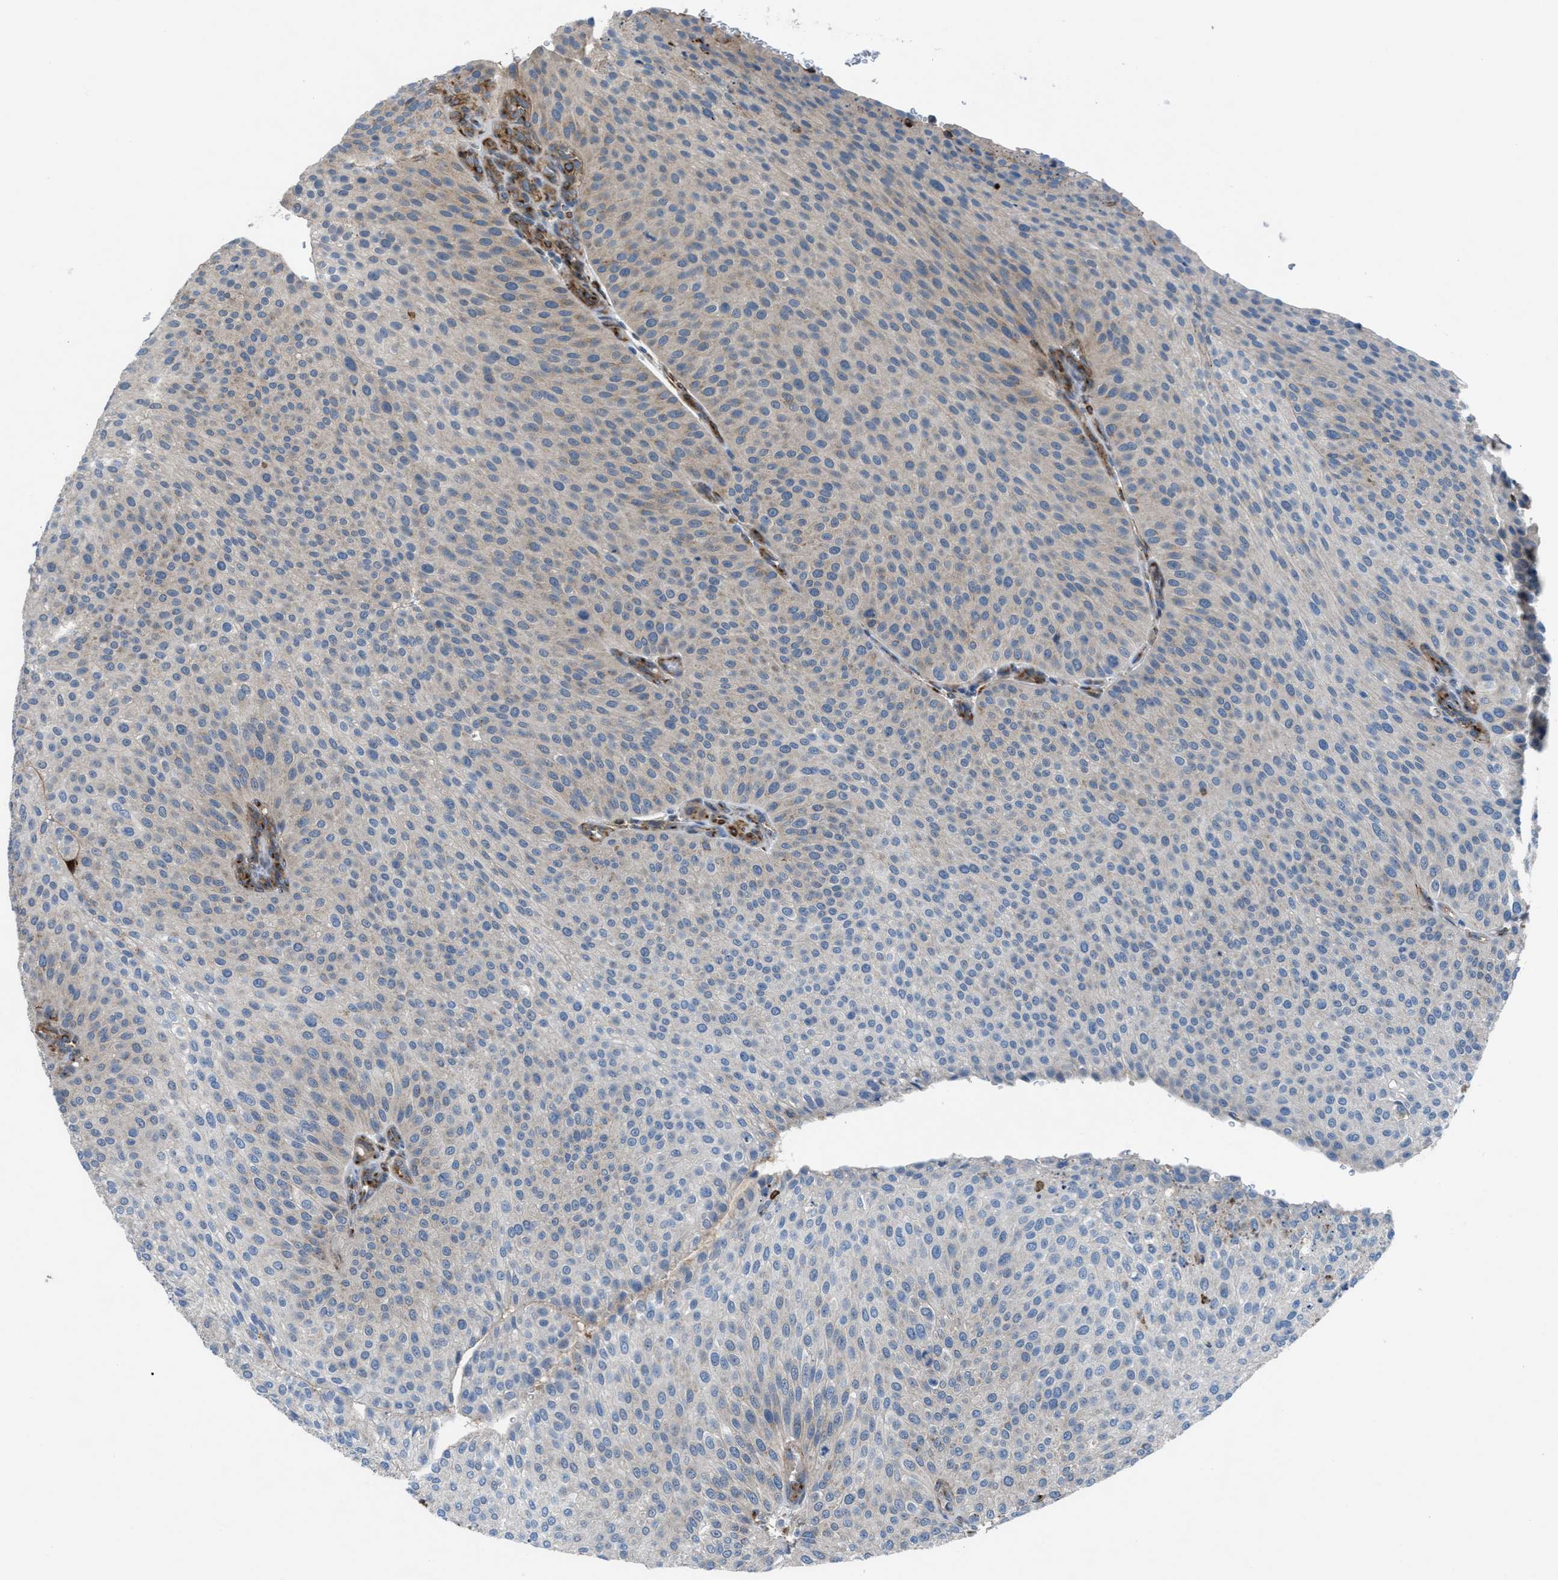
{"staining": {"intensity": "moderate", "quantity": "<25%", "location": "cytoplasmic/membranous"}, "tissue": "urothelial cancer", "cell_type": "Tumor cells", "image_type": "cancer", "snomed": [{"axis": "morphology", "description": "Urothelial carcinoma, Low grade"}, {"axis": "topography", "description": "Urinary bladder"}], "caption": "A high-resolution photomicrograph shows immunohistochemistry (IHC) staining of low-grade urothelial carcinoma, which reveals moderate cytoplasmic/membranous staining in approximately <25% of tumor cells.", "gene": "SLC6A9", "patient": {"sex": "female", "age": 60}}